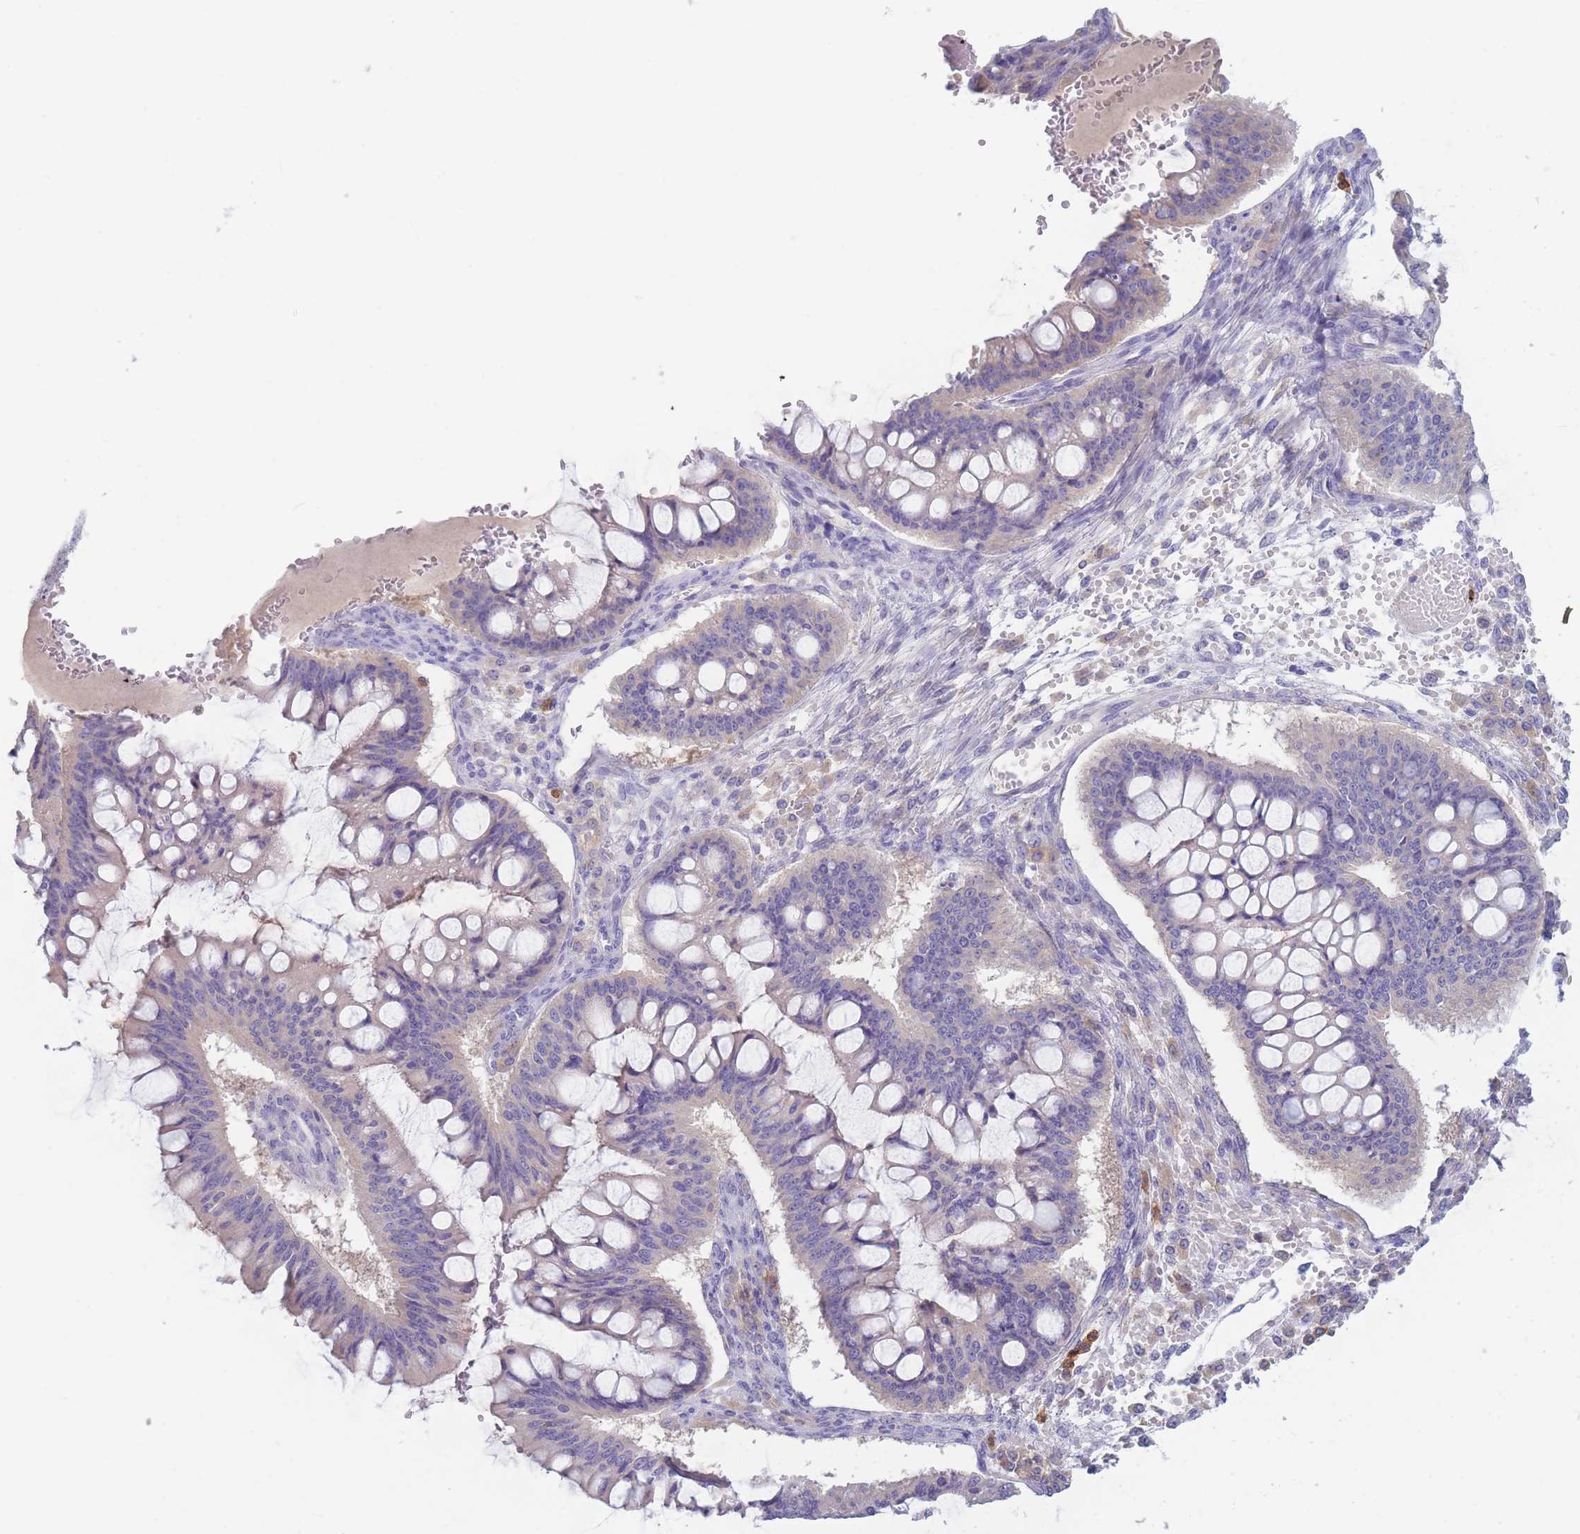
{"staining": {"intensity": "weak", "quantity": "<25%", "location": "cytoplasmic/membranous"}, "tissue": "ovarian cancer", "cell_type": "Tumor cells", "image_type": "cancer", "snomed": [{"axis": "morphology", "description": "Cystadenocarcinoma, mucinous, NOS"}, {"axis": "topography", "description": "Ovary"}], "caption": "Micrograph shows no significant protein expression in tumor cells of ovarian cancer.", "gene": "ST3GAL4", "patient": {"sex": "female", "age": 73}}